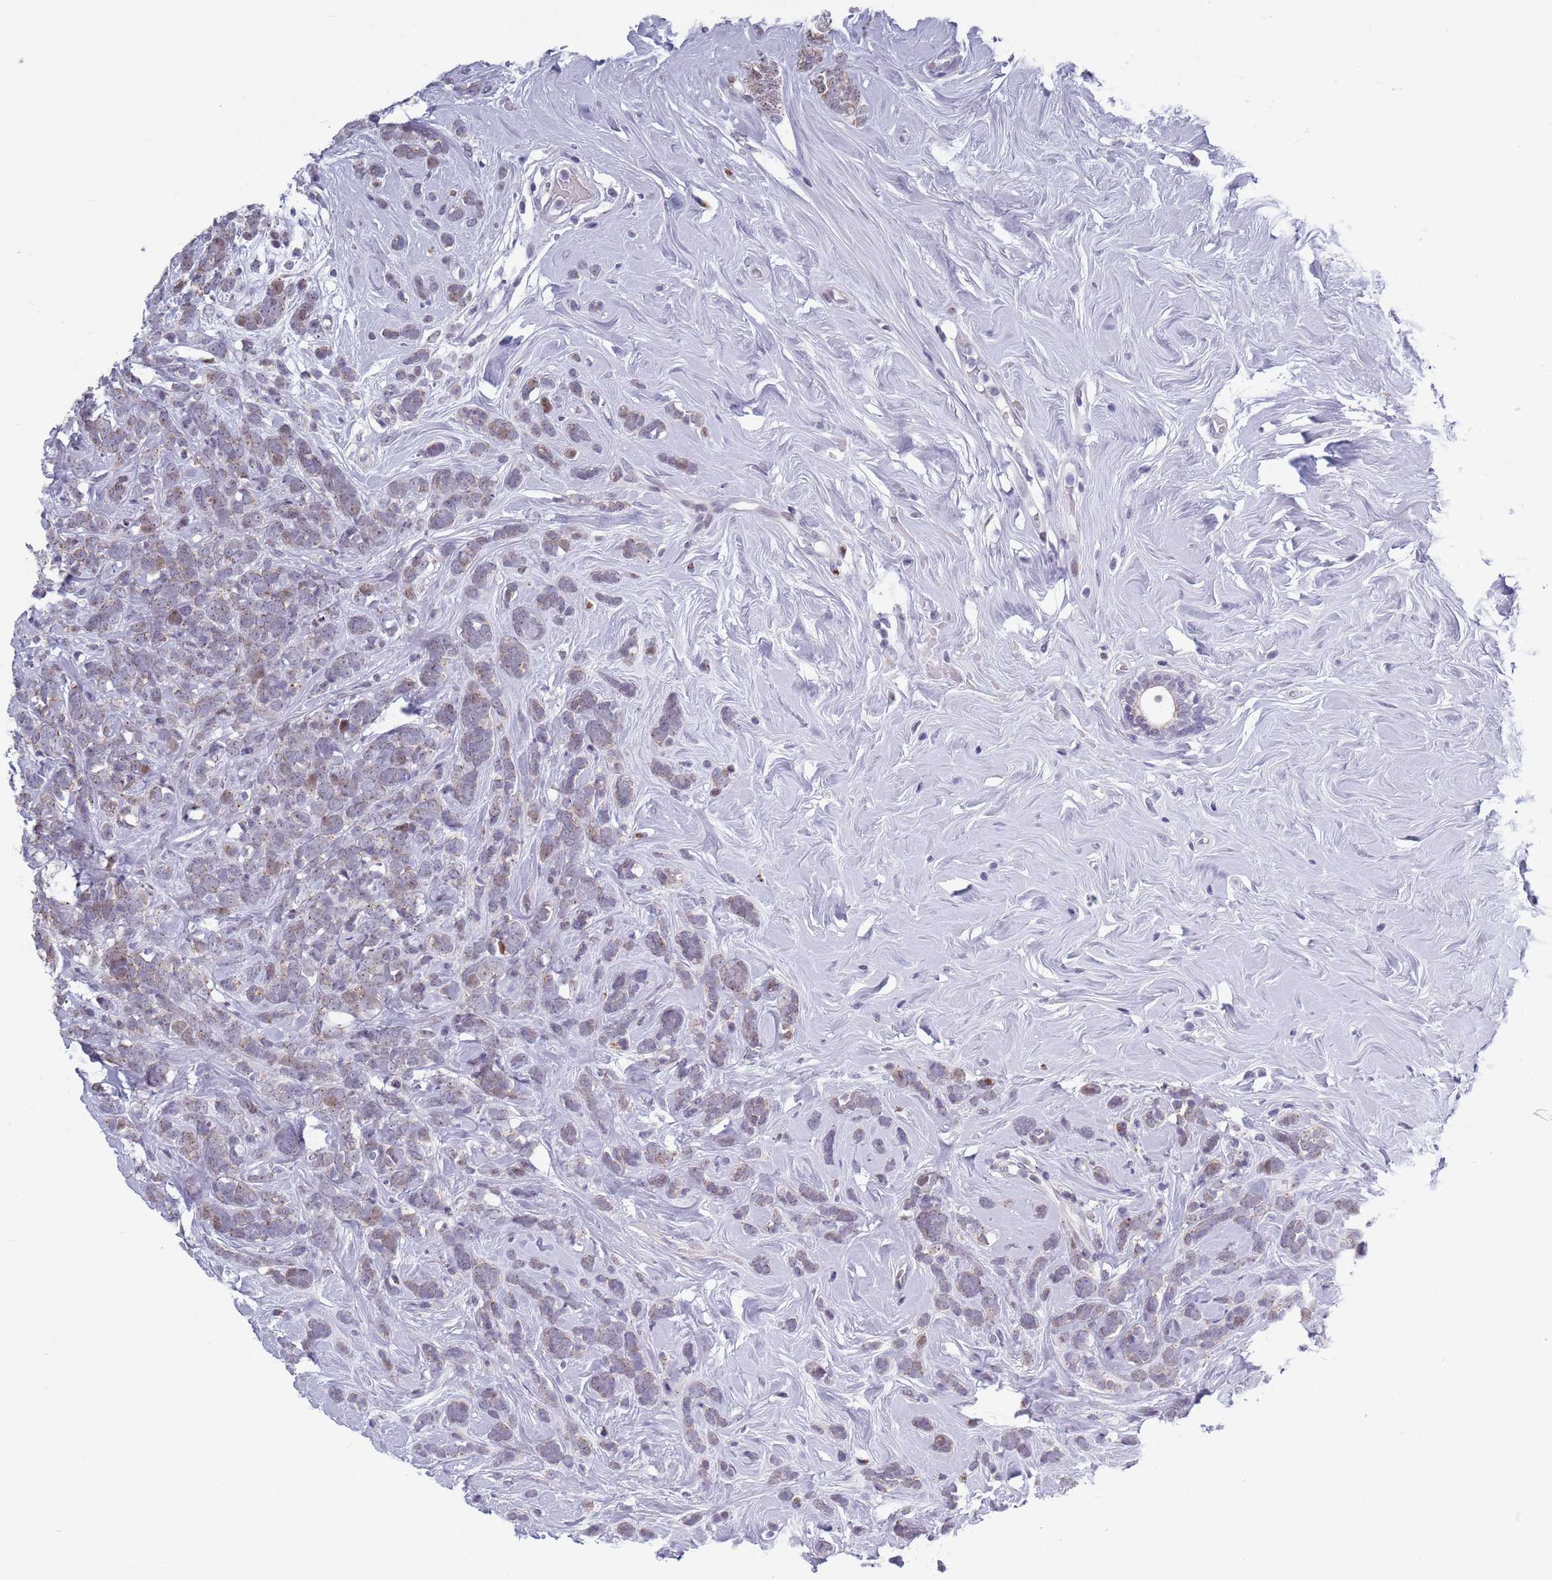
{"staining": {"intensity": "weak", "quantity": "<25%", "location": "cytoplasmic/membranous"}, "tissue": "breast cancer", "cell_type": "Tumor cells", "image_type": "cancer", "snomed": [{"axis": "morphology", "description": "Lobular carcinoma"}, {"axis": "topography", "description": "Breast"}], "caption": "Breast lobular carcinoma stained for a protein using immunohistochemistry (IHC) exhibits no staining tumor cells.", "gene": "ZKSCAN2", "patient": {"sex": "female", "age": 58}}